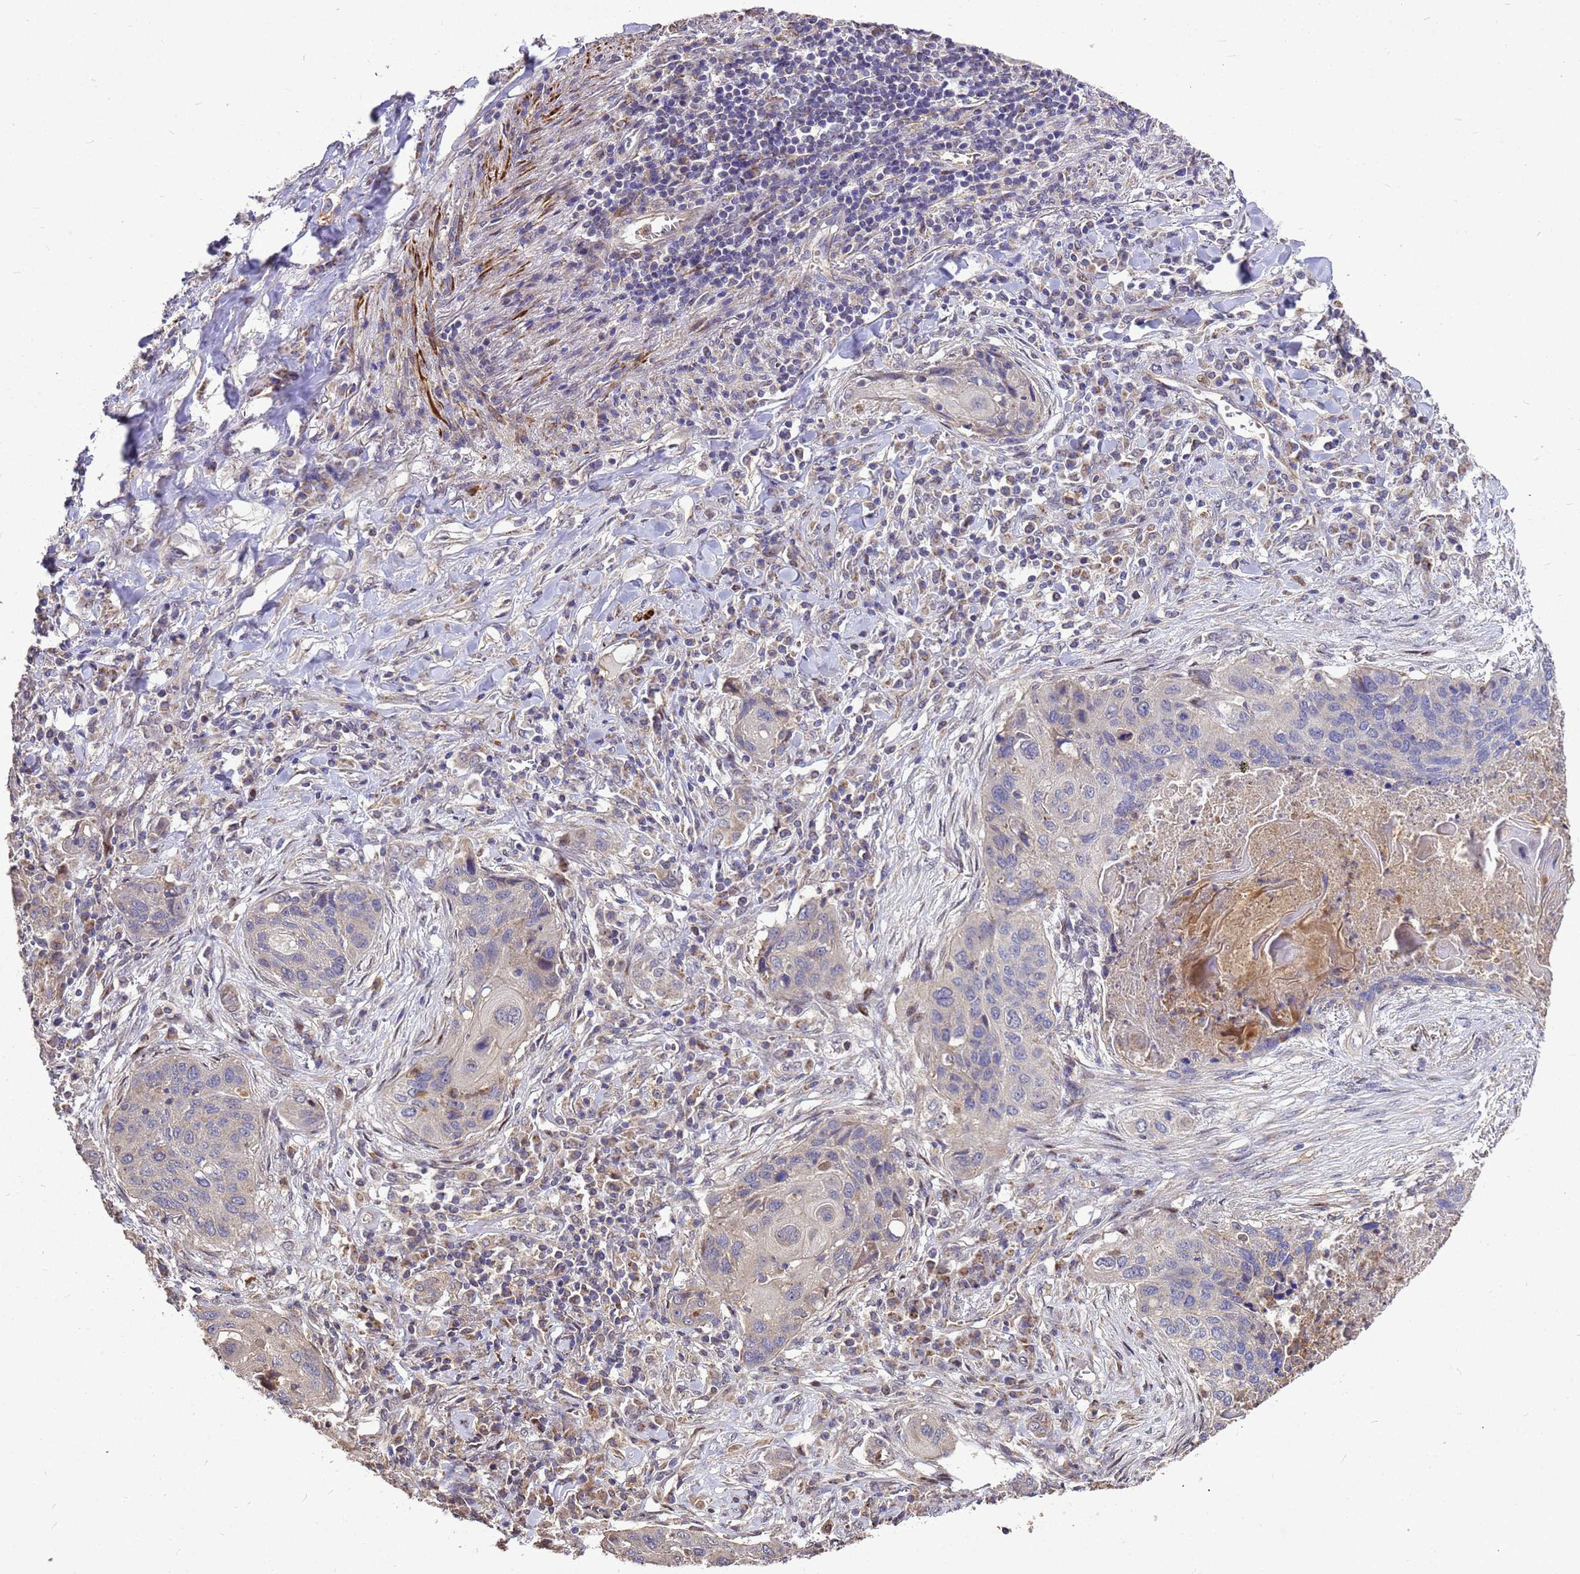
{"staining": {"intensity": "negative", "quantity": "none", "location": "none"}, "tissue": "lung cancer", "cell_type": "Tumor cells", "image_type": "cancer", "snomed": [{"axis": "morphology", "description": "Squamous cell carcinoma, NOS"}, {"axis": "topography", "description": "Lung"}], "caption": "Protein analysis of squamous cell carcinoma (lung) displays no significant positivity in tumor cells.", "gene": "RSPRY1", "patient": {"sex": "female", "age": 63}}